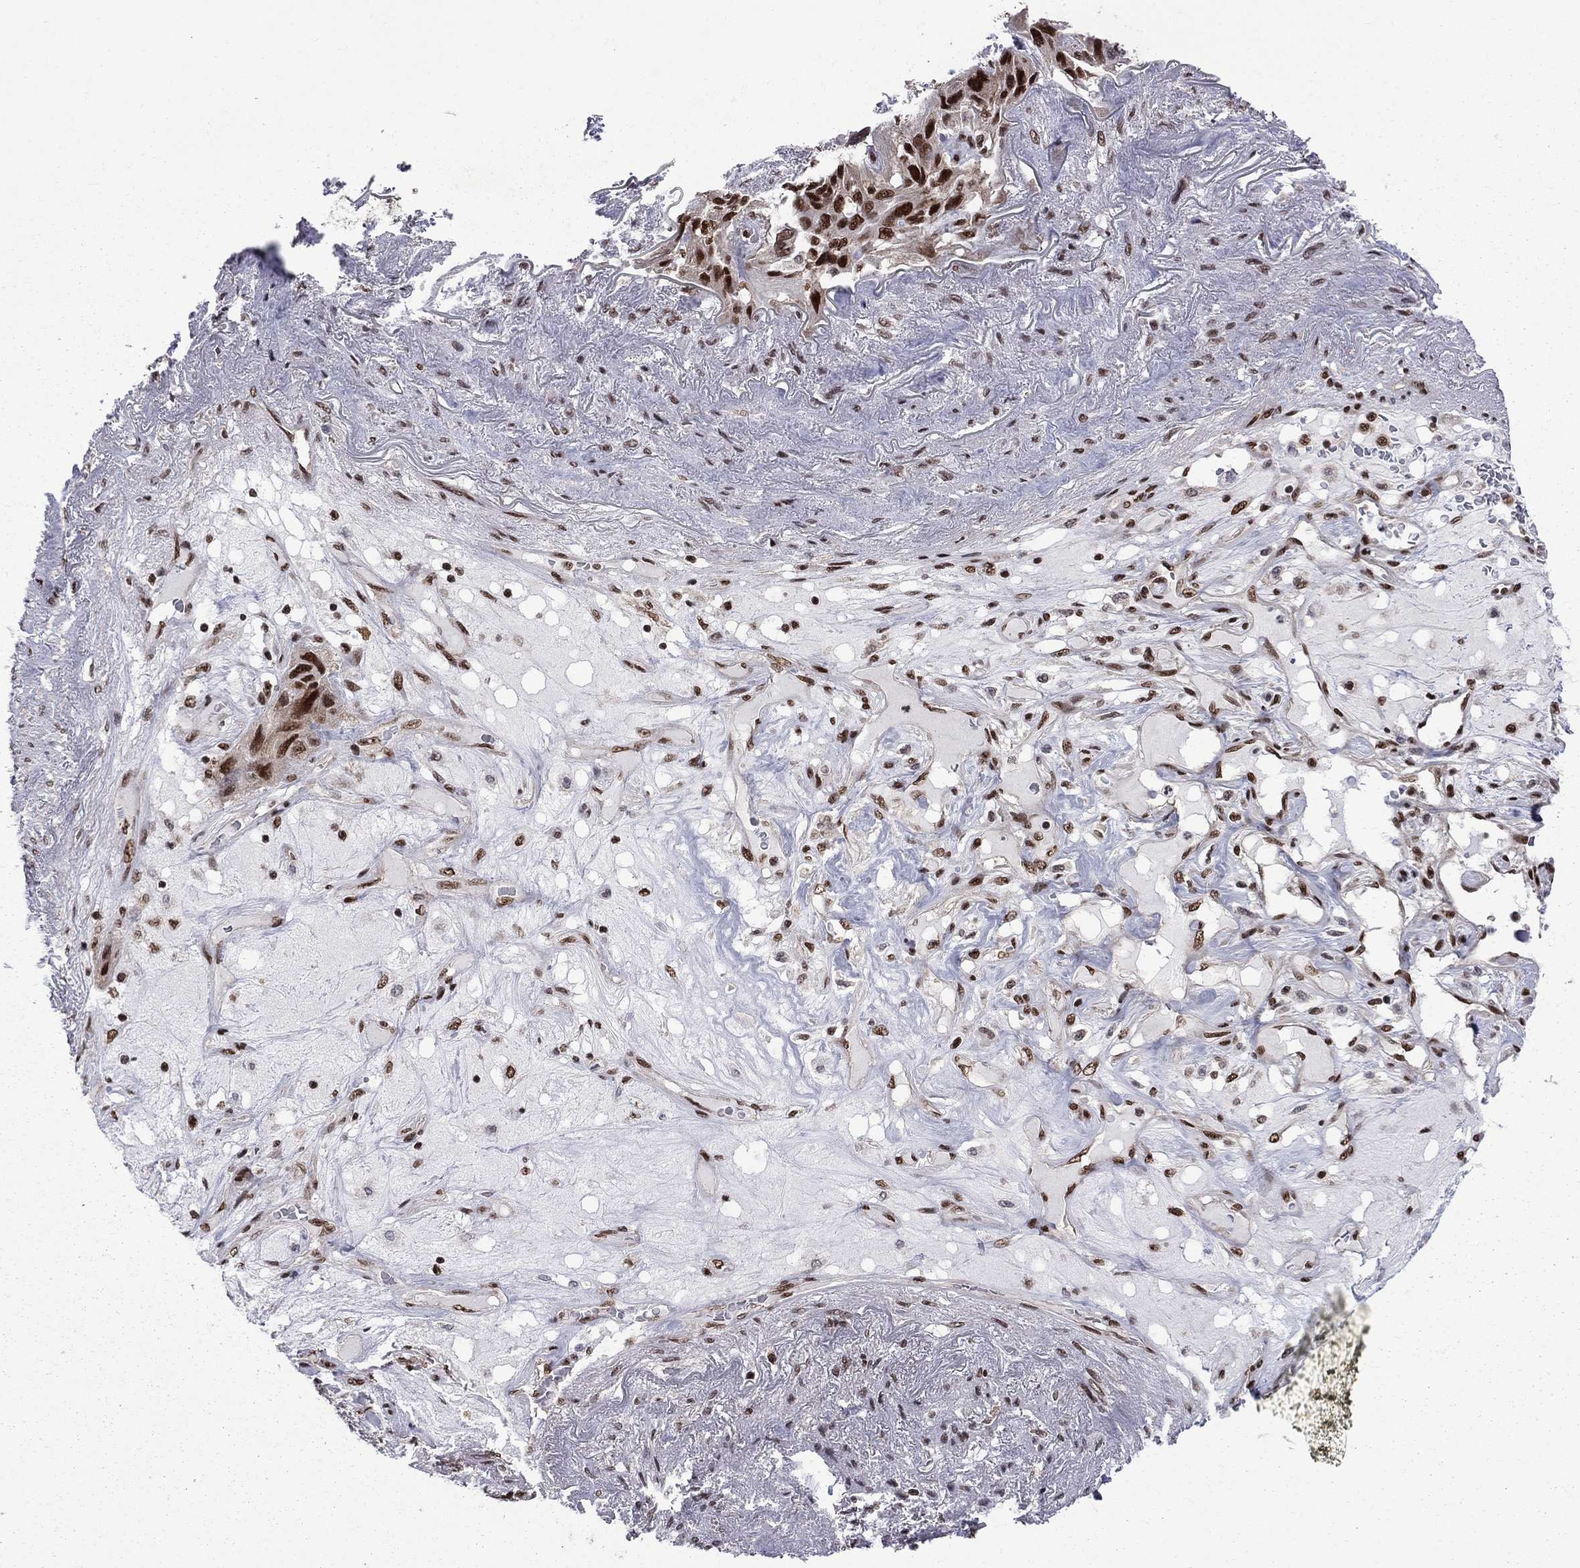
{"staining": {"intensity": "strong", "quantity": ">75%", "location": "nuclear"}, "tissue": "lung cancer", "cell_type": "Tumor cells", "image_type": "cancer", "snomed": [{"axis": "morphology", "description": "Squamous cell carcinoma, NOS"}, {"axis": "topography", "description": "Lung"}], "caption": "Immunohistochemical staining of human lung cancer (squamous cell carcinoma) reveals high levels of strong nuclear positivity in approximately >75% of tumor cells.", "gene": "MED25", "patient": {"sex": "female", "age": 70}}